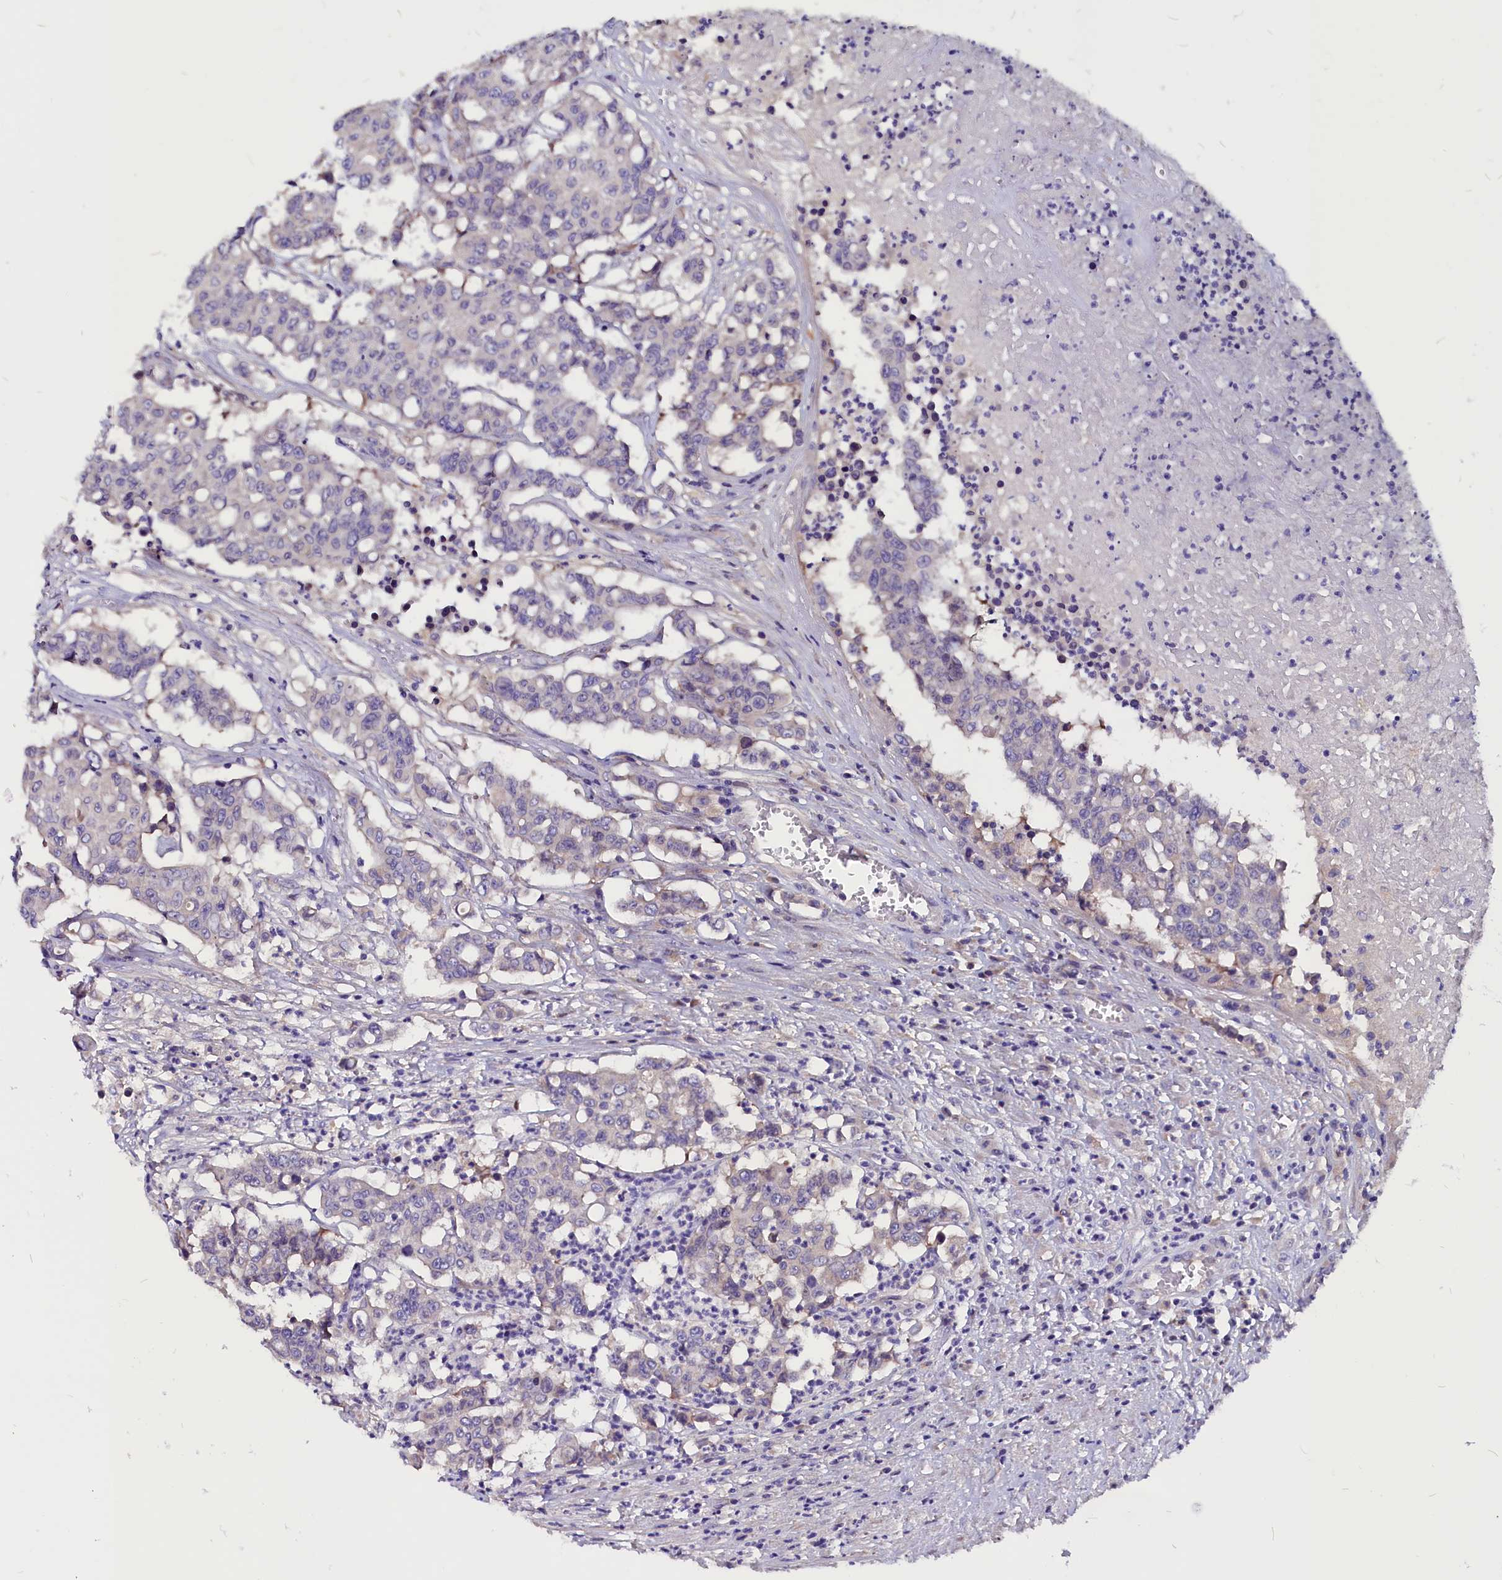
{"staining": {"intensity": "negative", "quantity": "none", "location": "none"}, "tissue": "colorectal cancer", "cell_type": "Tumor cells", "image_type": "cancer", "snomed": [{"axis": "morphology", "description": "Adenocarcinoma, NOS"}, {"axis": "topography", "description": "Colon"}], "caption": "This is an IHC image of human adenocarcinoma (colorectal). There is no staining in tumor cells.", "gene": "CCBE1", "patient": {"sex": "male", "age": 51}}